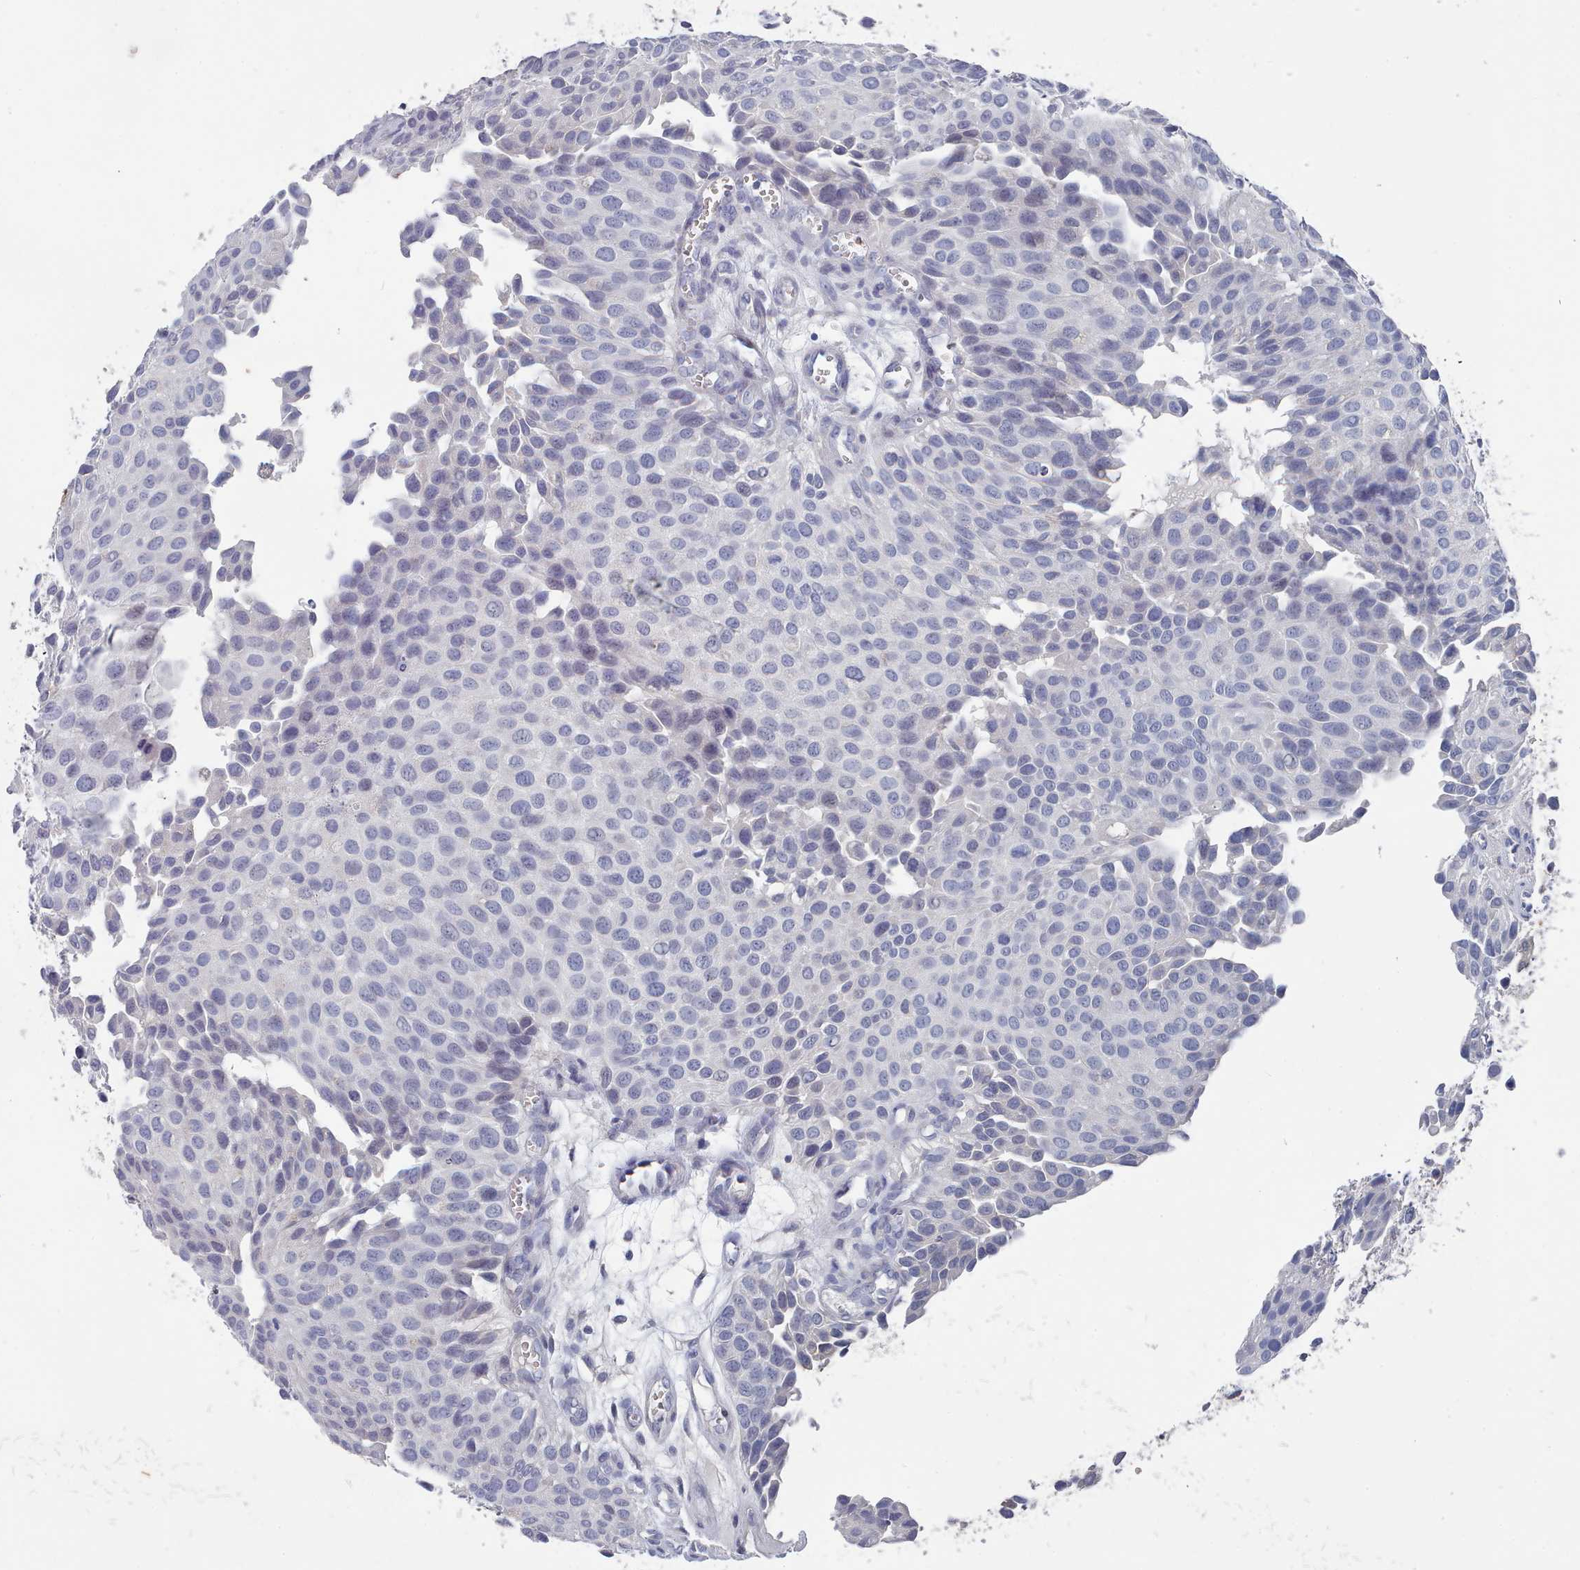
{"staining": {"intensity": "negative", "quantity": "none", "location": "none"}, "tissue": "urothelial cancer", "cell_type": "Tumor cells", "image_type": "cancer", "snomed": [{"axis": "morphology", "description": "Urothelial carcinoma, Low grade"}, {"axis": "topography", "description": "Urinary bladder"}], "caption": "This micrograph is of low-grade urothelial carcinoma stained with immunohistochemistry to label a protein in brown with the nuclei are counter-stained blue. There is no staining in tumor cells.", "gene": "ACAD11", "patient": {"sex": "male", "age": 88}}